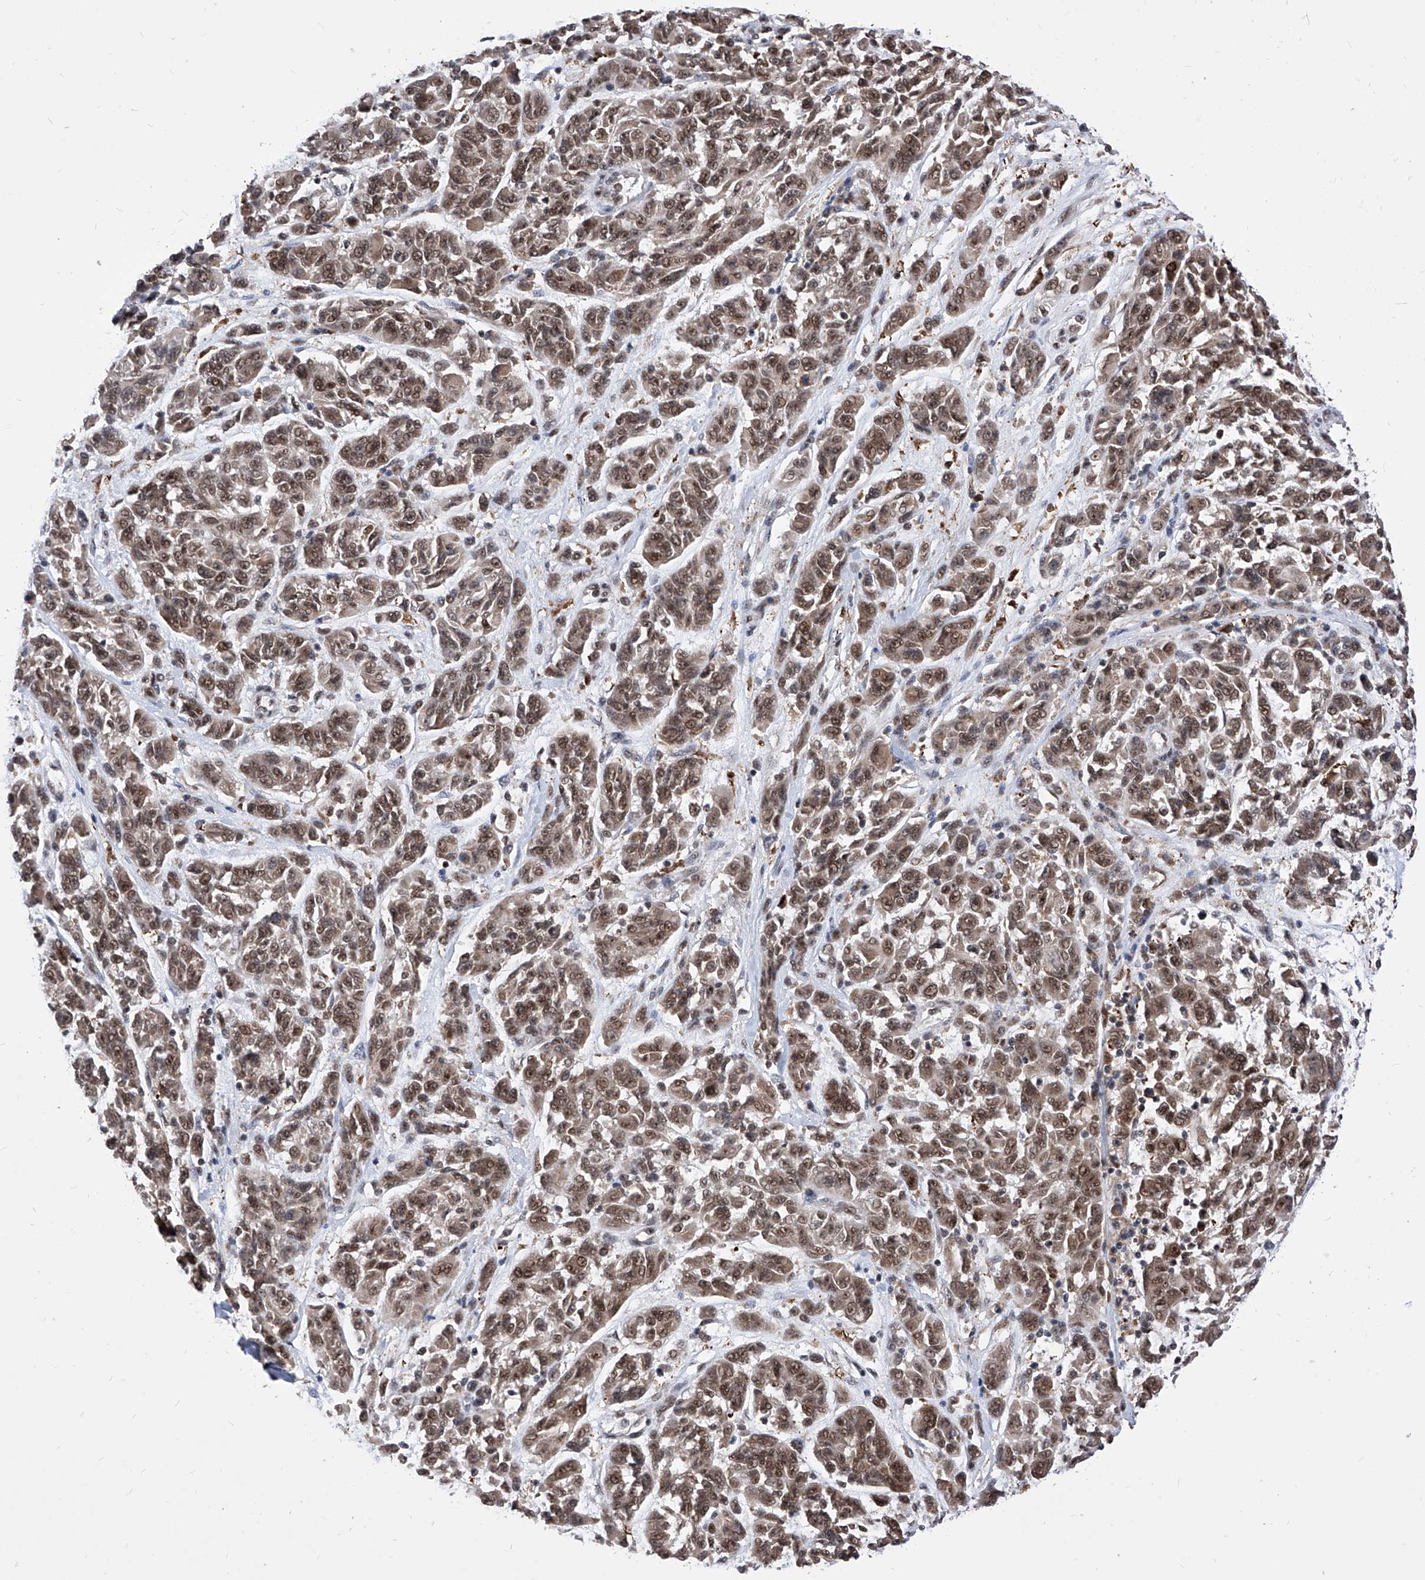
{"staining": {"intensity": "moderate", "quantity": ">75%", "location": "cytoplasmic/membranous,nuclear"}, "tissue": "melanoma", "cell_type": "Tumor cells", "image_type": "cancer", "snomed": [{"axis": "morphology", "description": "Malignant melanoma, NOS"}, {"axis": "topography", "description": "Skin"}], "caption": "Human melanoma stained for a protein (brown) reveals moderate cytoplasmic/membranous and nuclear positive expression in about >75% of tumor cells.", "gene": "PHF5A", "patient": {"sex": "male", "age": 53}}